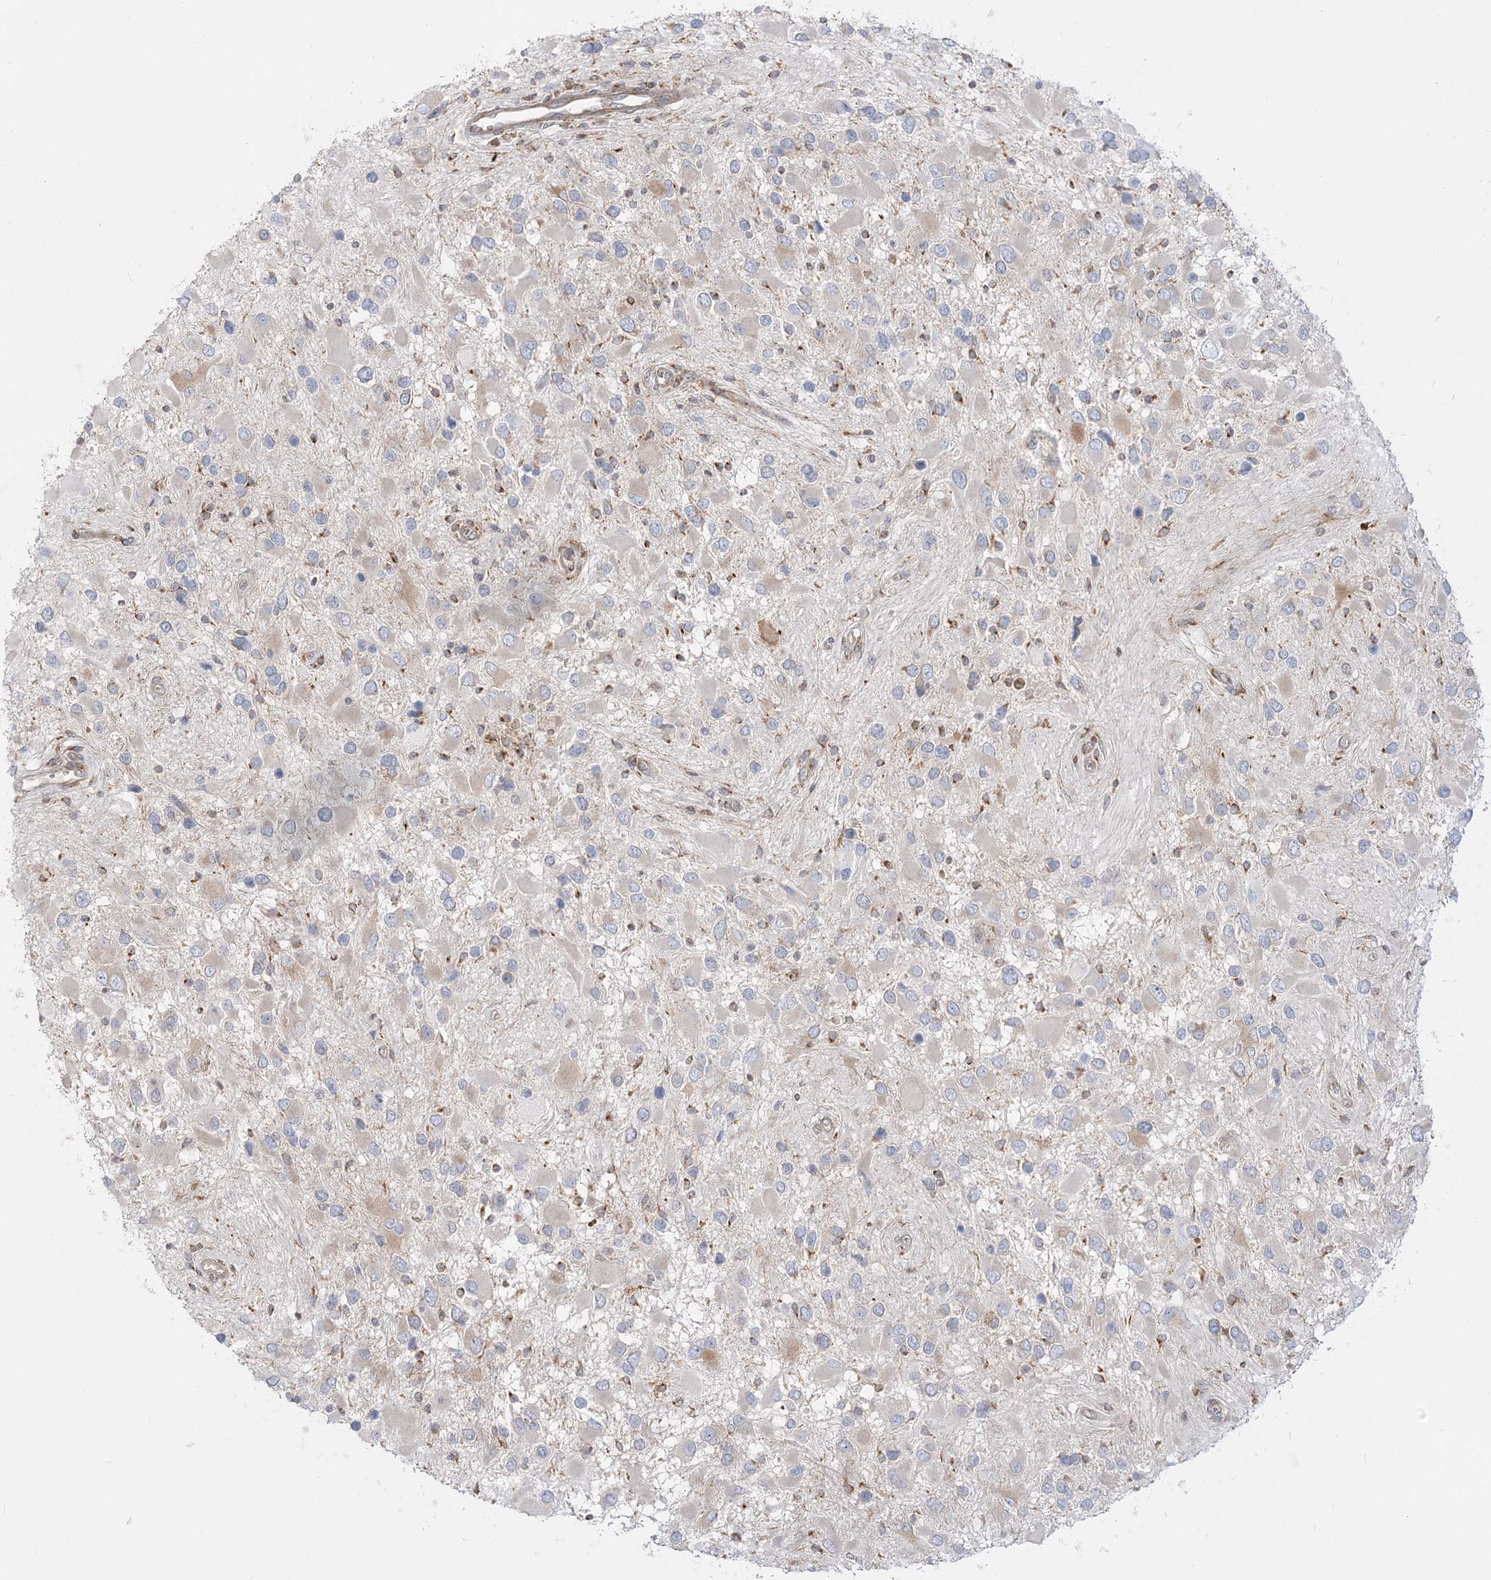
{"staining": {"intensity": "negative", "quantity": "none", "location": "none"}, "tissue": "glioma", "cell_type": "Tumor cells", "image_type": "cancer", "snomed": [{"axis": "morphology", "description": "Glioma, malignant, High grade"}, {"axis": "topography", "description": "Brain"}], "caption": "Immunohistochemistry histopathology image of neoplastic tissue: glioma stained with DAB exhibits no significant protein staining in tumor cells. (Brightfield microscopy of DAB (3,3'-diaminobenzidine) immunohistochemistry (IHC) at high magnification).", "gene": "MTMR3", "patient": {"sex": "male", "age": 53}}